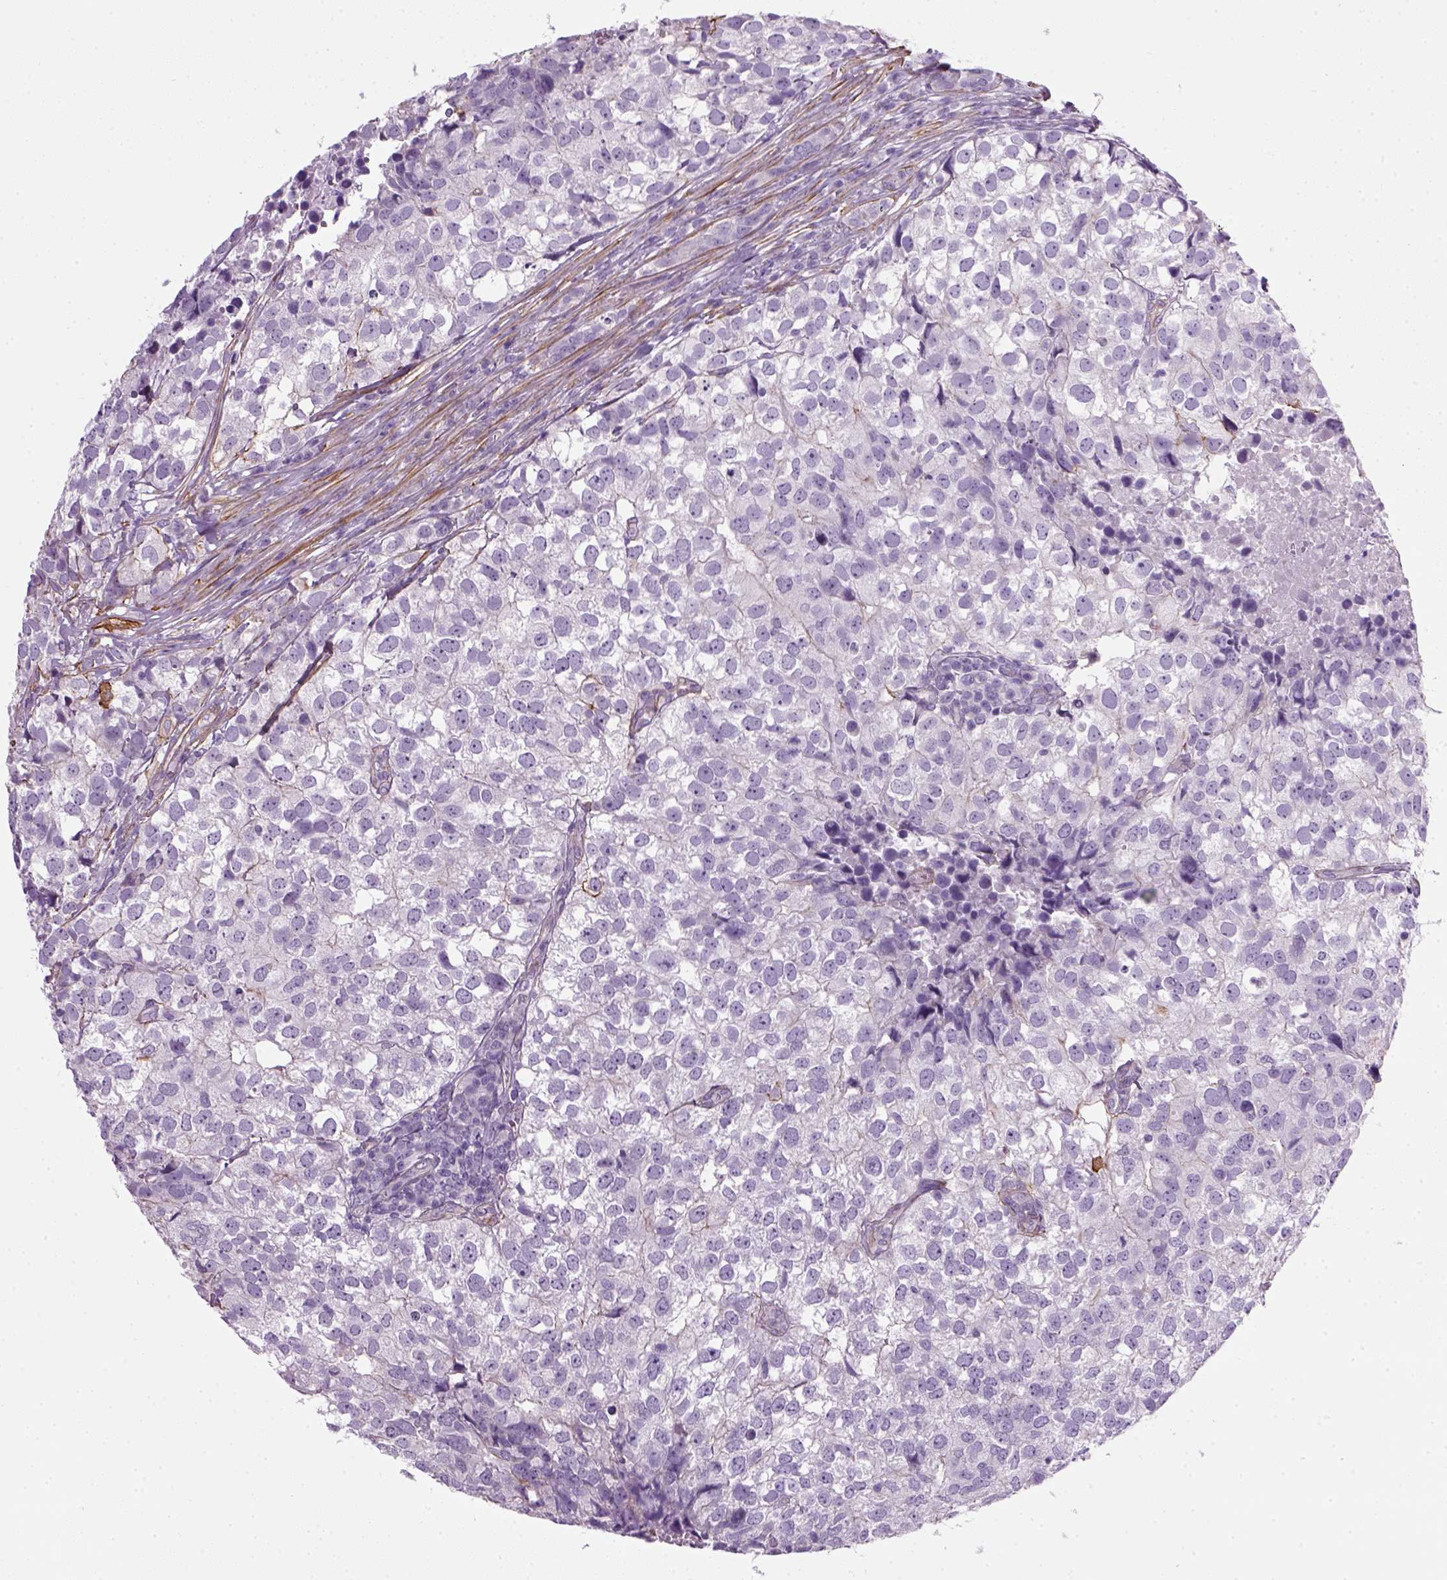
{"staining": {"intensity": "negative", "quantity": "none", "location": "none"}, "tissue": "breast cancer", "cell_type": "Tumor cells", "image_type": "cancer", "snomed": [{"axis": "morphology", "description": "Duct carcinoma"}, {"axis": "topography", "description": "Breast"}], "caption": "There is no significant positivity in tumor cells of breast cancer (invasive ductal carcinoma).", "gene": "FAM161A", "patient": {"sex": "female", "age": 30}}